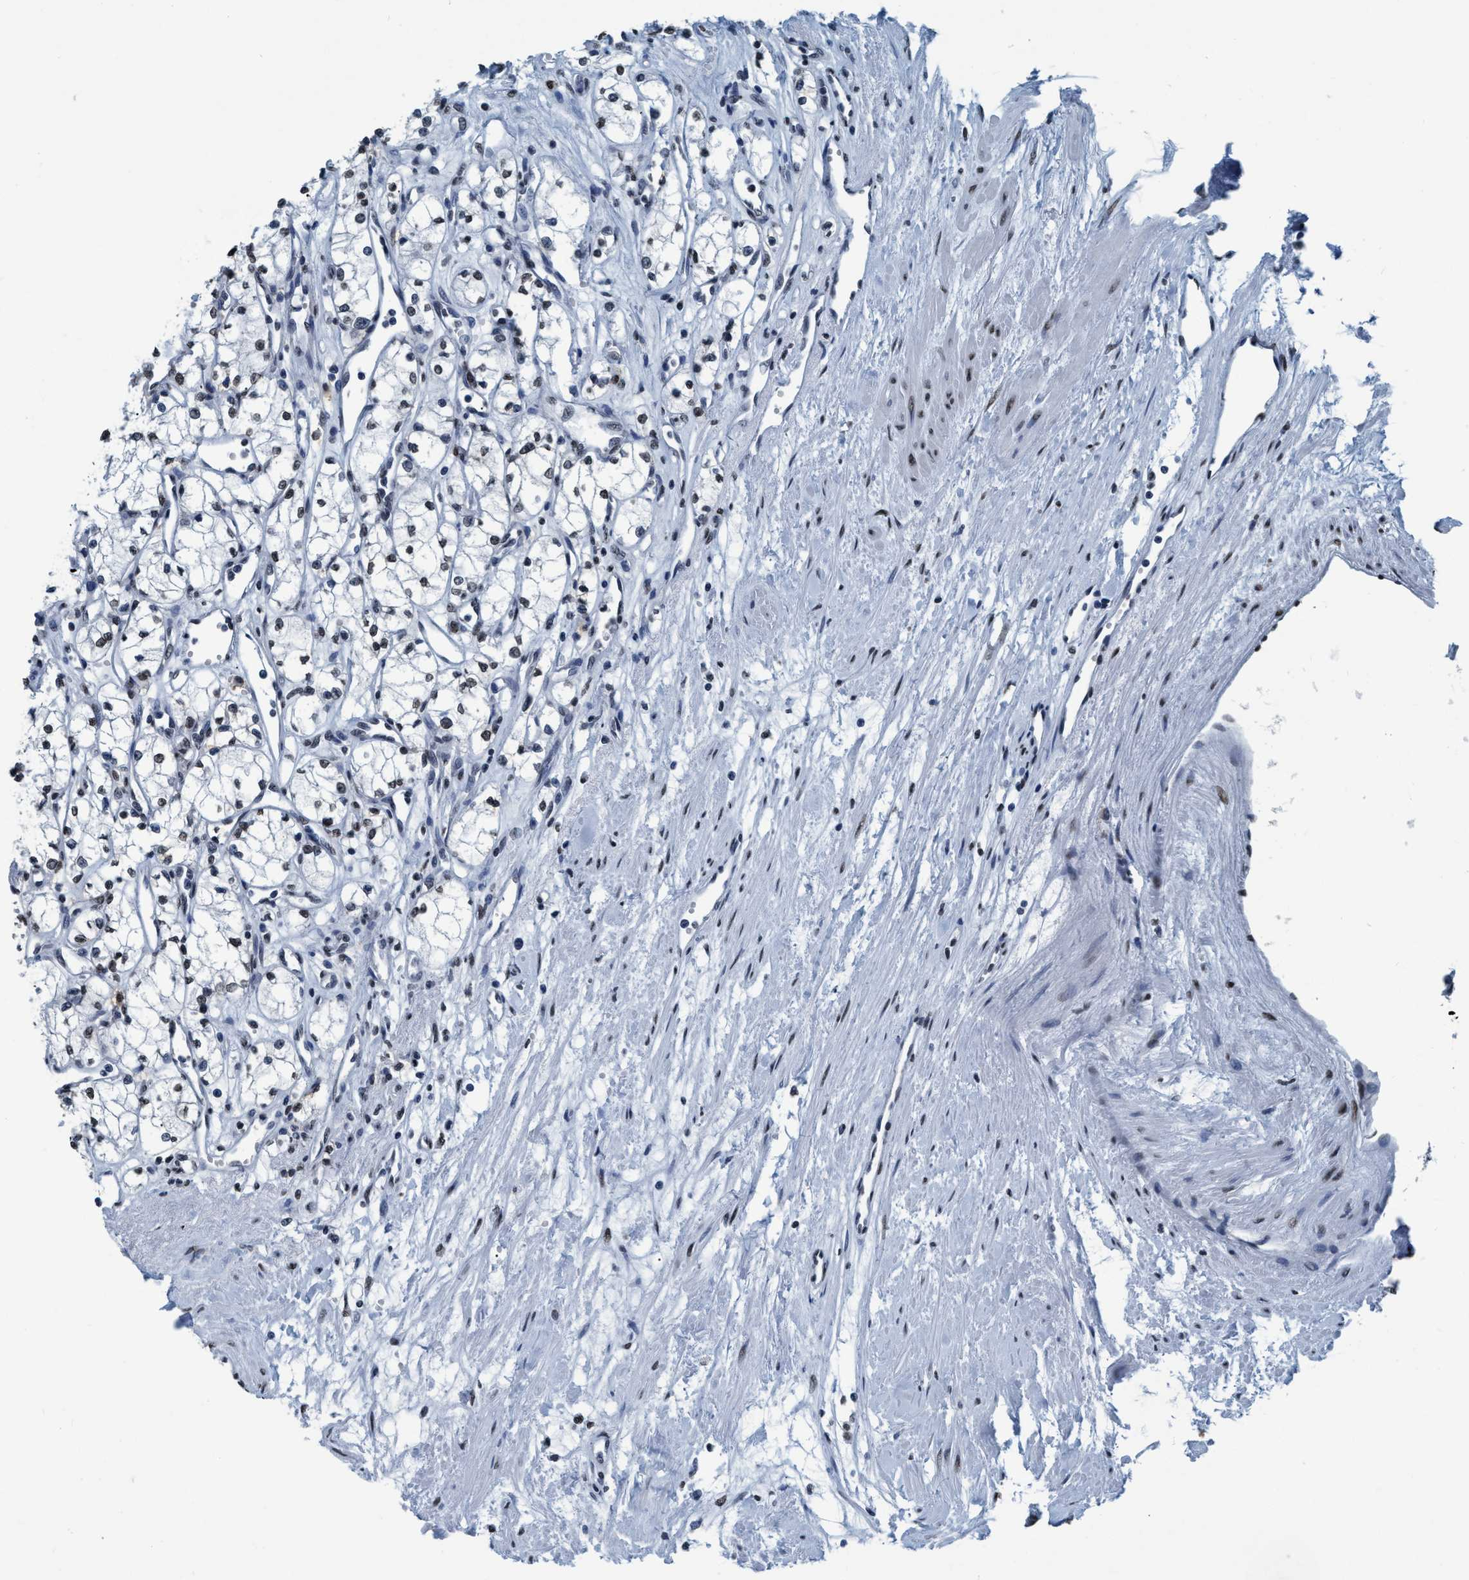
{"staining": {"intensity": "weak", "quantity": ">75%", "location": "nuclear"}, "tissue": "renal cancer", "cell_type": "Tumor cells", "image_type": "cancer", "snomed": [{"axis": "morphology", "description": "Adenocarcinoma, NOS"}, {"axis": "topography", "description": "Kidney"}], "caption": "This is an image of IHC staining of renal adenocarcinoma, which shows weak staining in the nuclear of tumor cells.", "gene": "CCNE2", "patient": {"sex": "male", "age": 59}}